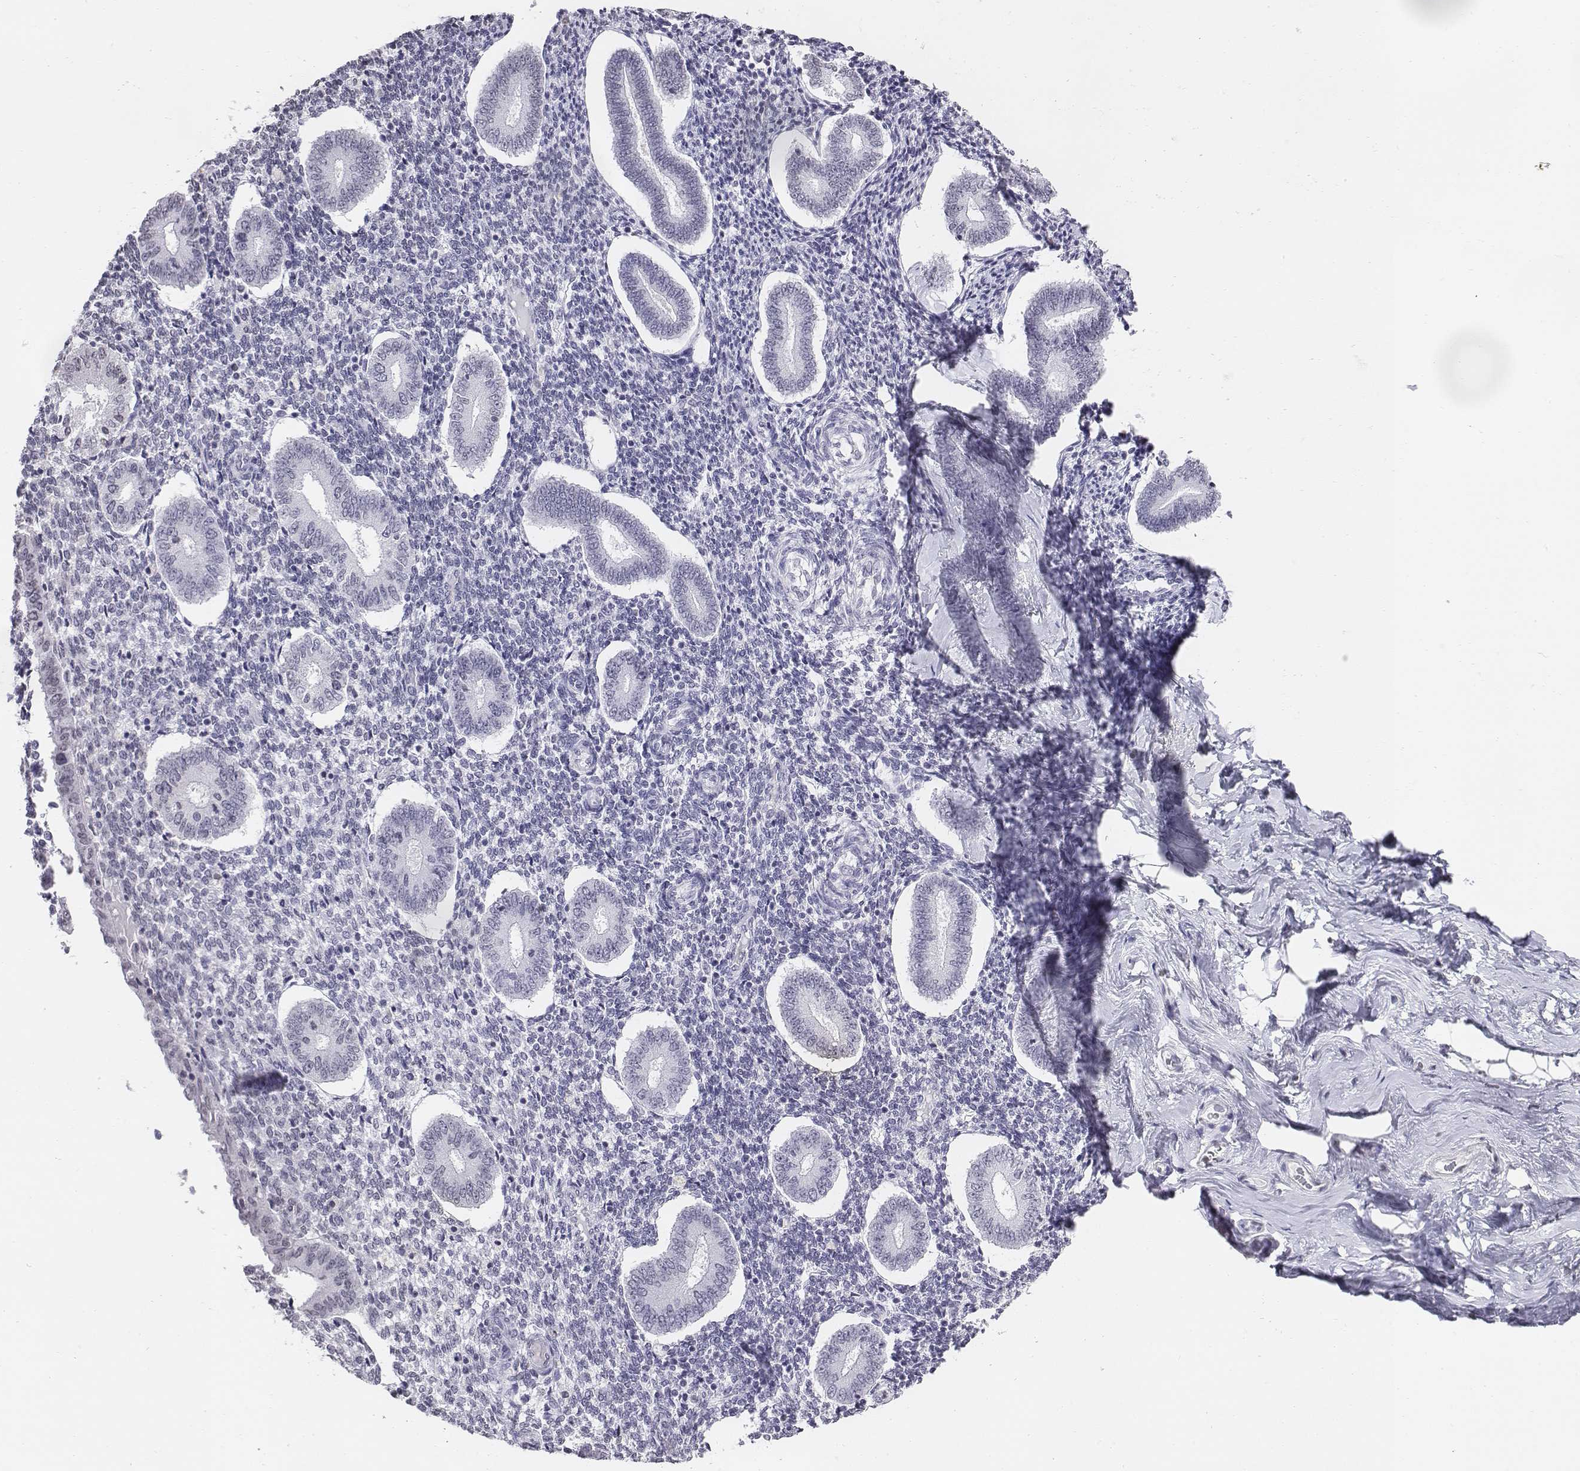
{"staining": {"intensity": "negative", "quantity": "none", "location": "none"}, "tissue": "endometrium", "cell_type": "Cells in endometrial stroma", "image_type": "normal", "snomed": [{"axis": "morphology", "description": "Normal tissue, NOS"}, {"axis": "topography", "description": "Endometrium"}], "caption": "High power microscopy micrograph of an immunohistochemistry micrograph of benign endometrium, revealing no significant staining in cells in endometrial stroma. (Brightfield microscopy of DAB immunohistochemistry at high magnification).", "gene": "BARHL1", "patient": {"sex": "female", "age": 40}}